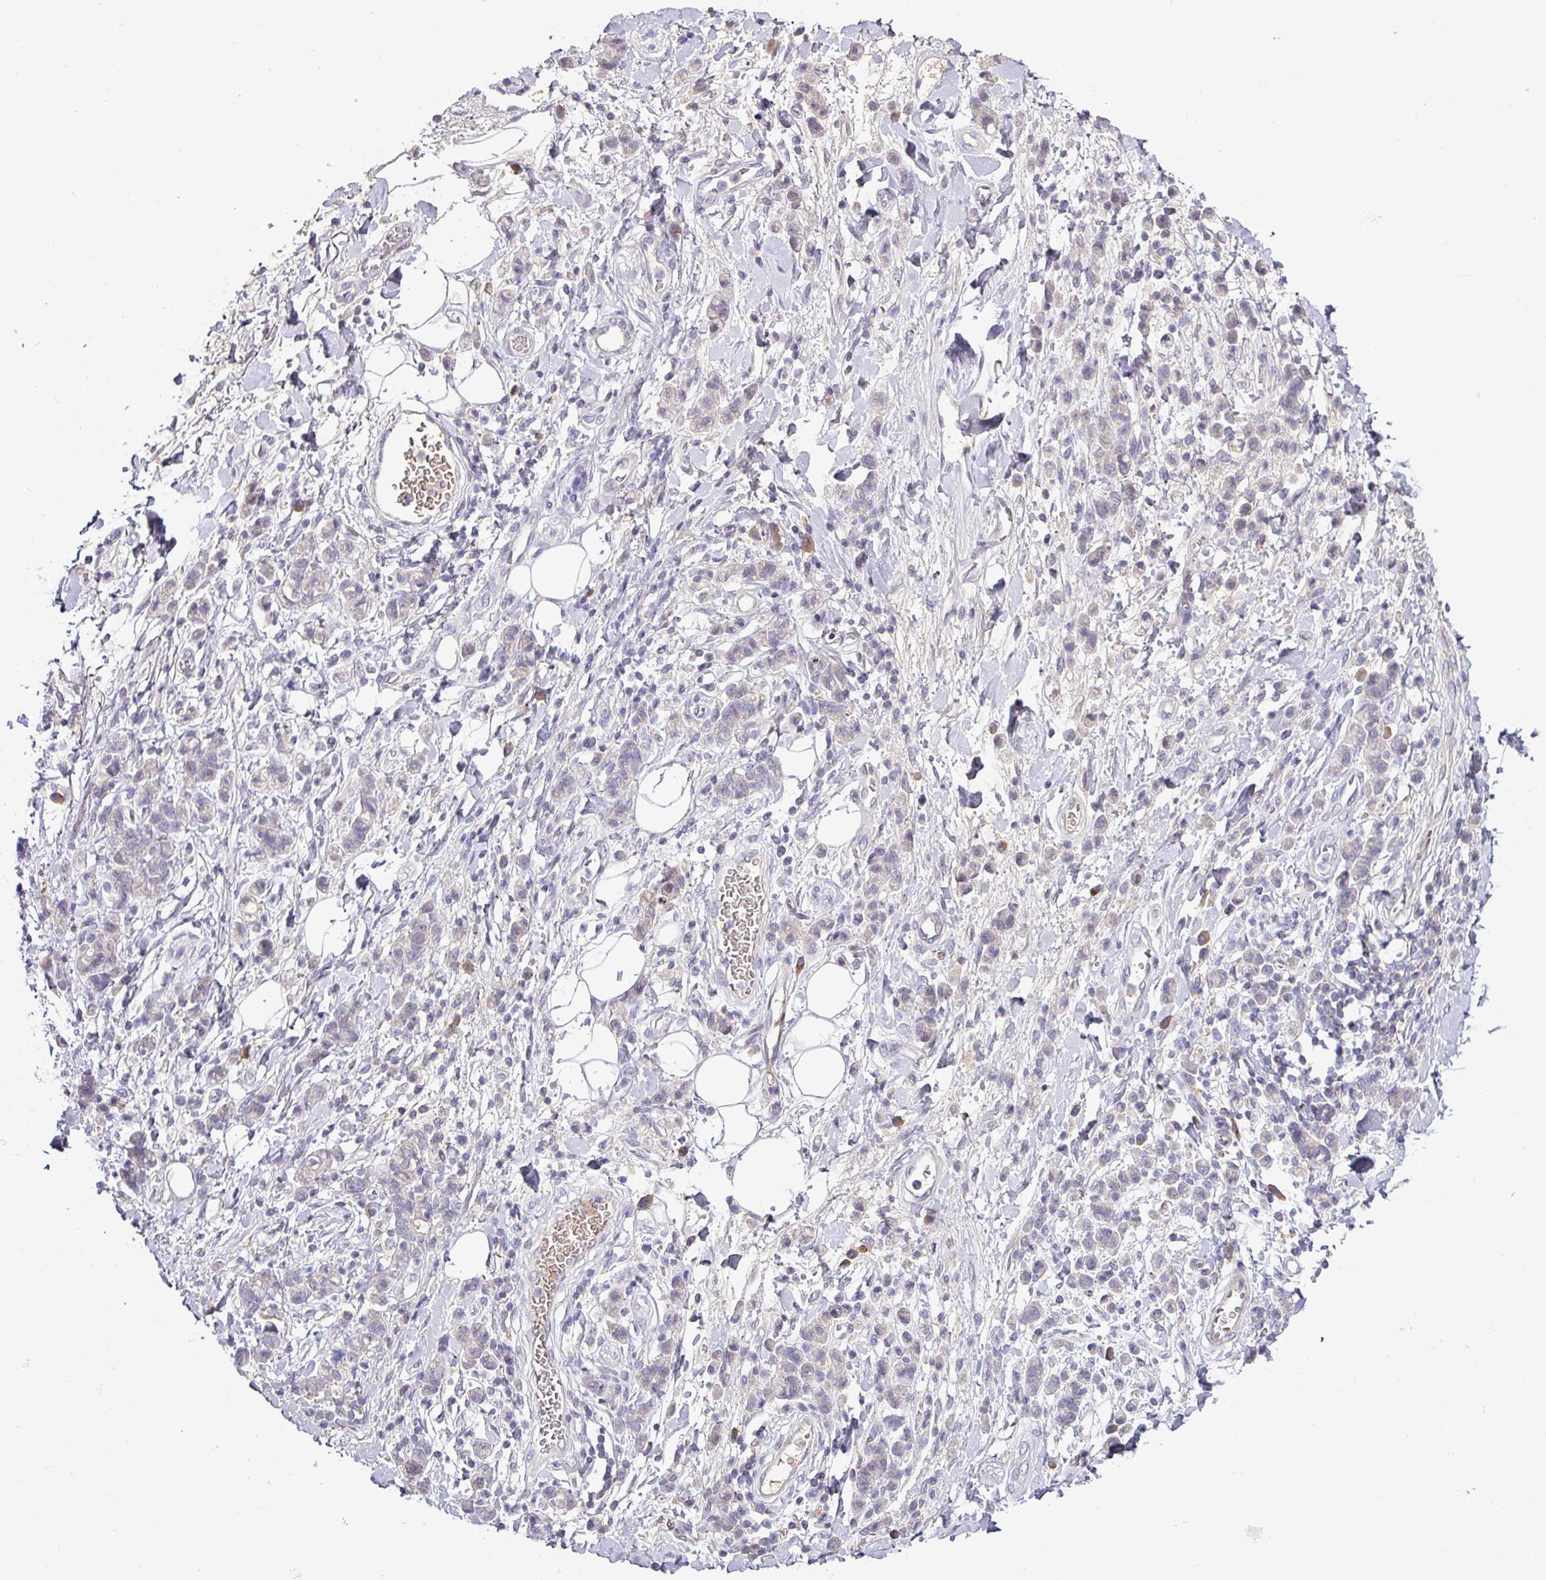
{"staining": {"intensity": "negative", "quantity": "none", "location": "none"}, "tissue": "stomach cancer", "cell_type": "Tumor cells", "image_type": "cancer", "snomed": [{"axis": "morphology", "description": "Adenocarcinoma, NOS"}, {"axis": "topography", "description": "Stomach"}], "caption": "High magnification brightfield microscopy of adenocarcinoma (stomach) stained with DAB (brown) and counterstained with hematoxylin (blue): tumor cells show no significant staining.", "gene": "SLAMF6", "patient": {"sex": "male", "age": 77}}